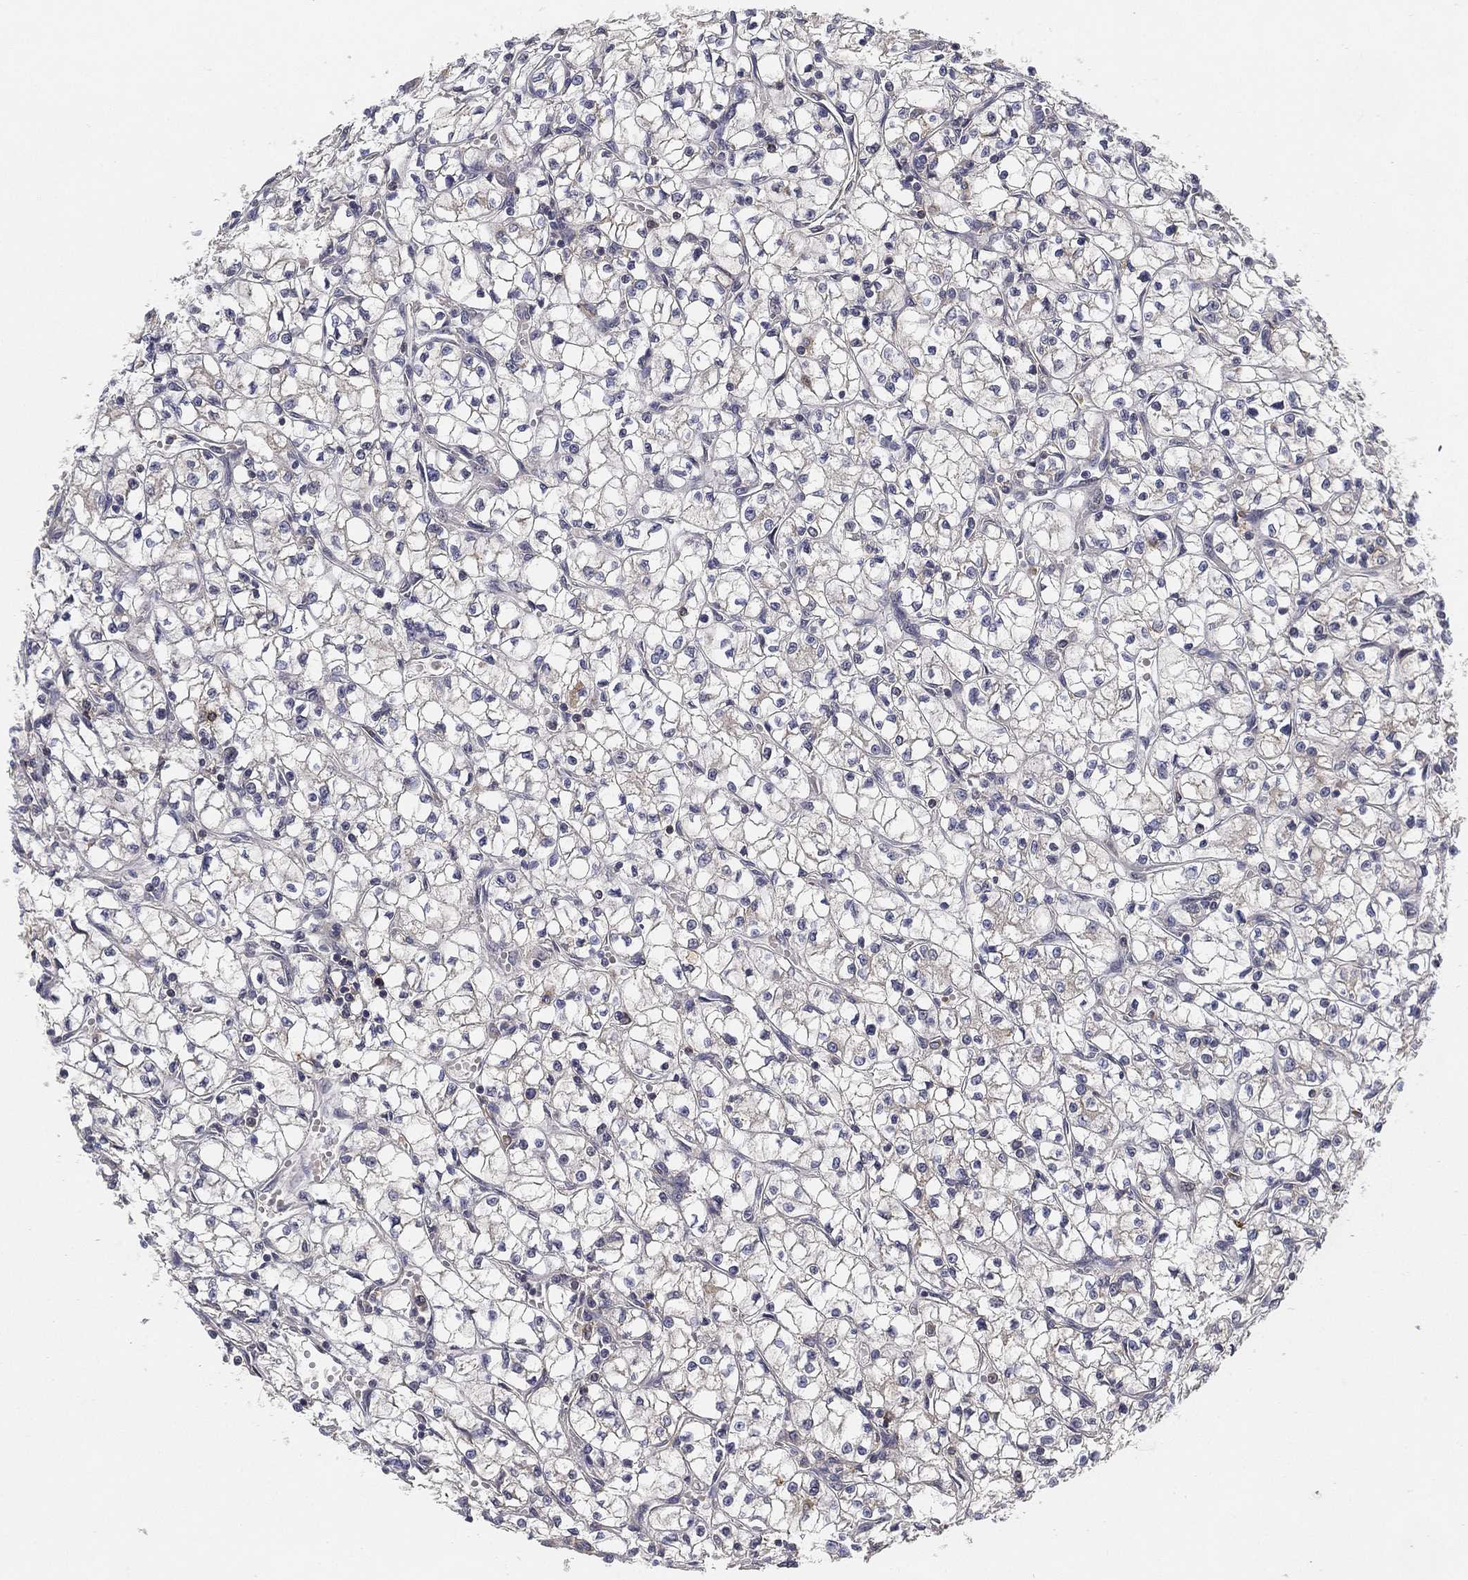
{"staining": {"intensity": "negative", "quantity": "none", "location": "none"}, "tissue": "renal cancer", "cell_type": "Tumor cells", "image_type": "cancer", "snomed": [{"axis": "morphology", "description": "Adenocarcinoma, NOS"}, {"axis": "topography", "description": "Kidney"}], "caption": "The photomicrograph reveals no significant staining in tumor cells of renal adenocarcinoma.", "gene": "CFAP251", "patient": {"sex": "female", "age": 64}}